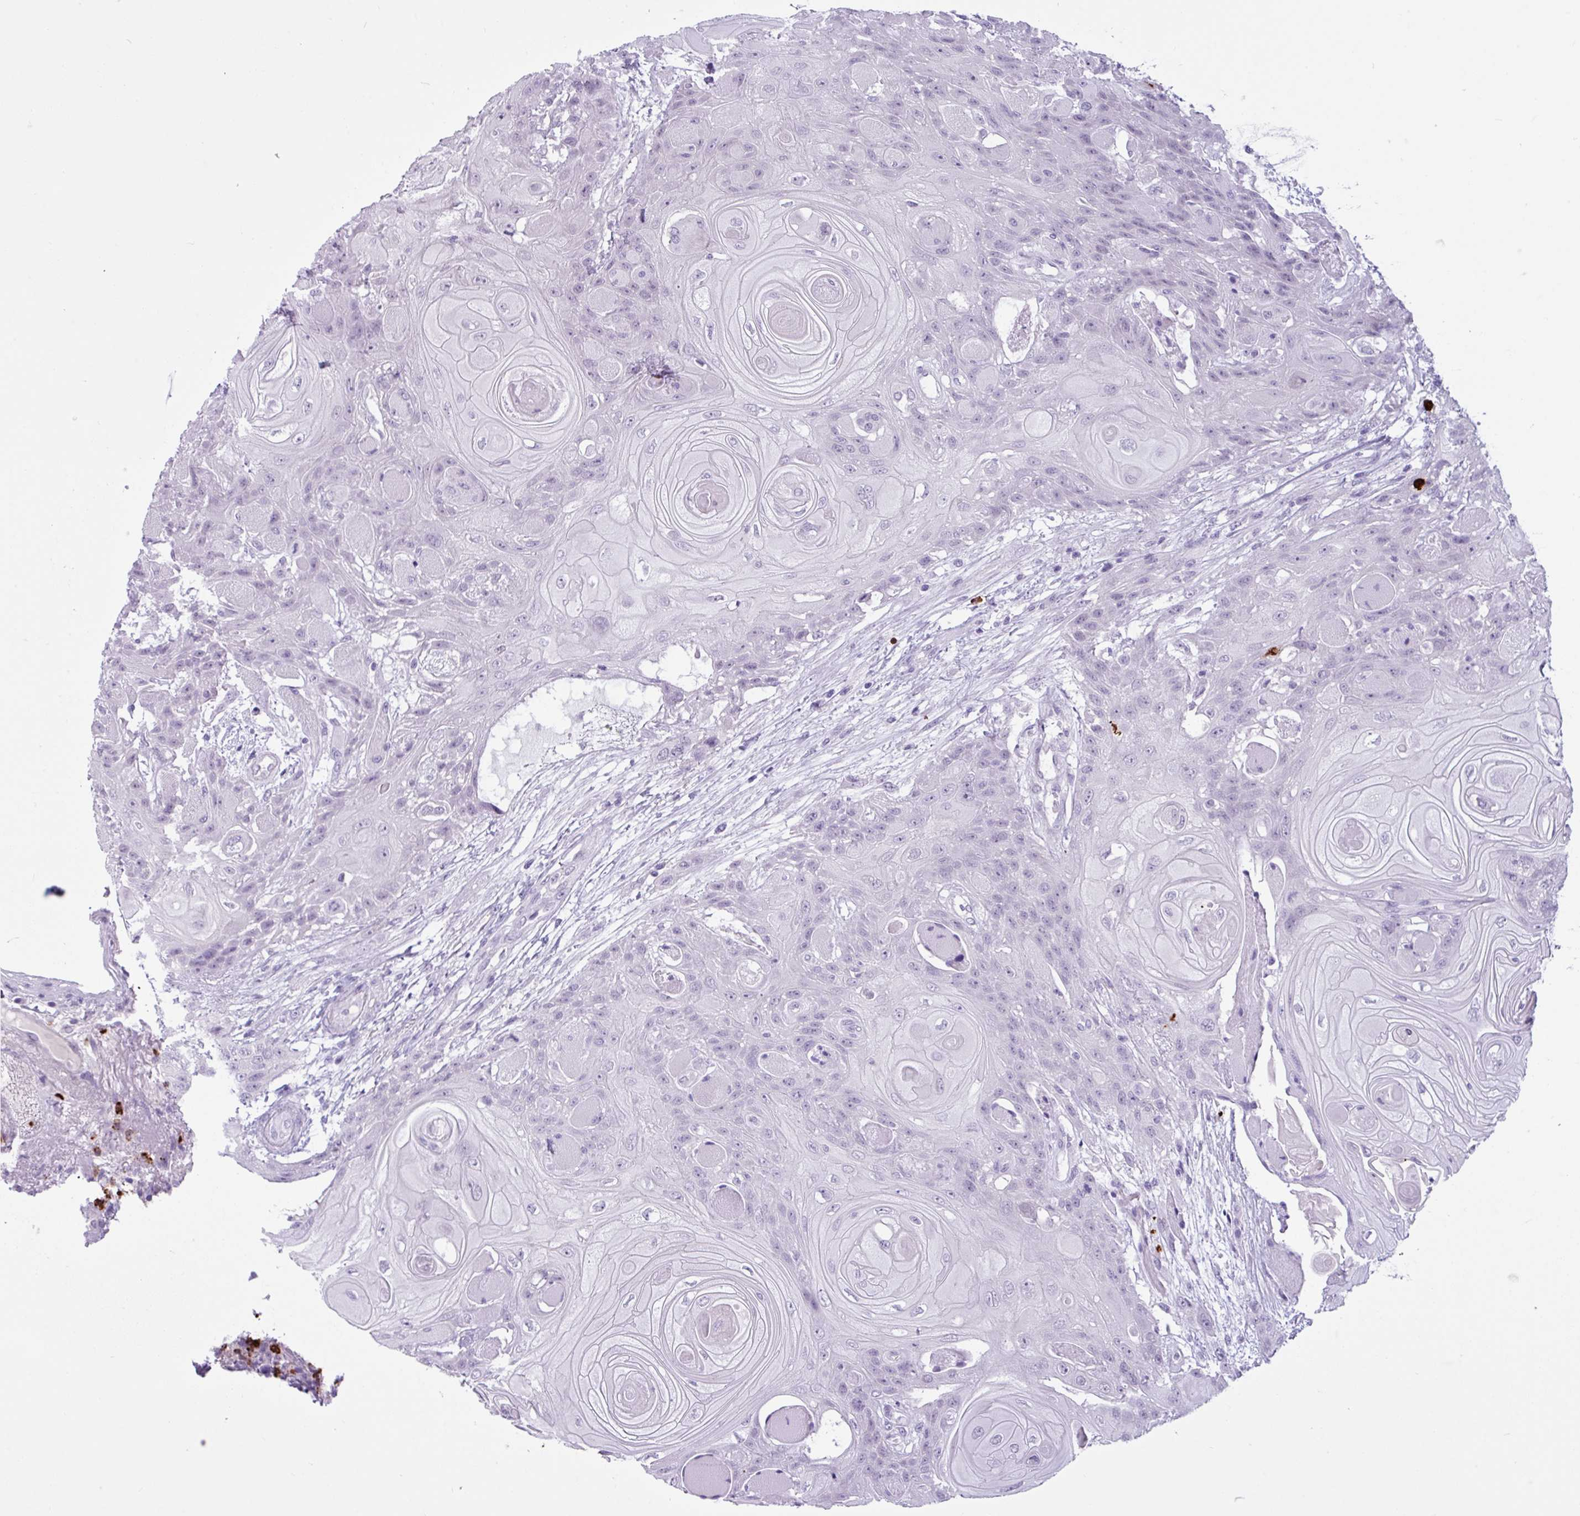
{"staining": {"intensity": "negative", "quantity": "none", "location": "none"}, "tissue": "head and neck cancer", "cell_type": "Tumor cells", "image_type": "cancer", "snomed": [{"axis": "morphology", "description": "Squamous cell carcinoma, NOS"}, {"axis": "topography", "description": "Head-Neck"}], "caption": "DAB immunohistochemical staining of head and neck squamous cell carcinoma reveals no significant staining in tumor cells. The staining is performed using DAB (3,3'-diaminobenzidine) brown chromogen with nuclei counter-stained in using hematoxylin.", "gene": "TMEM178A", "patient": {"sex": "female", "age": 43}}